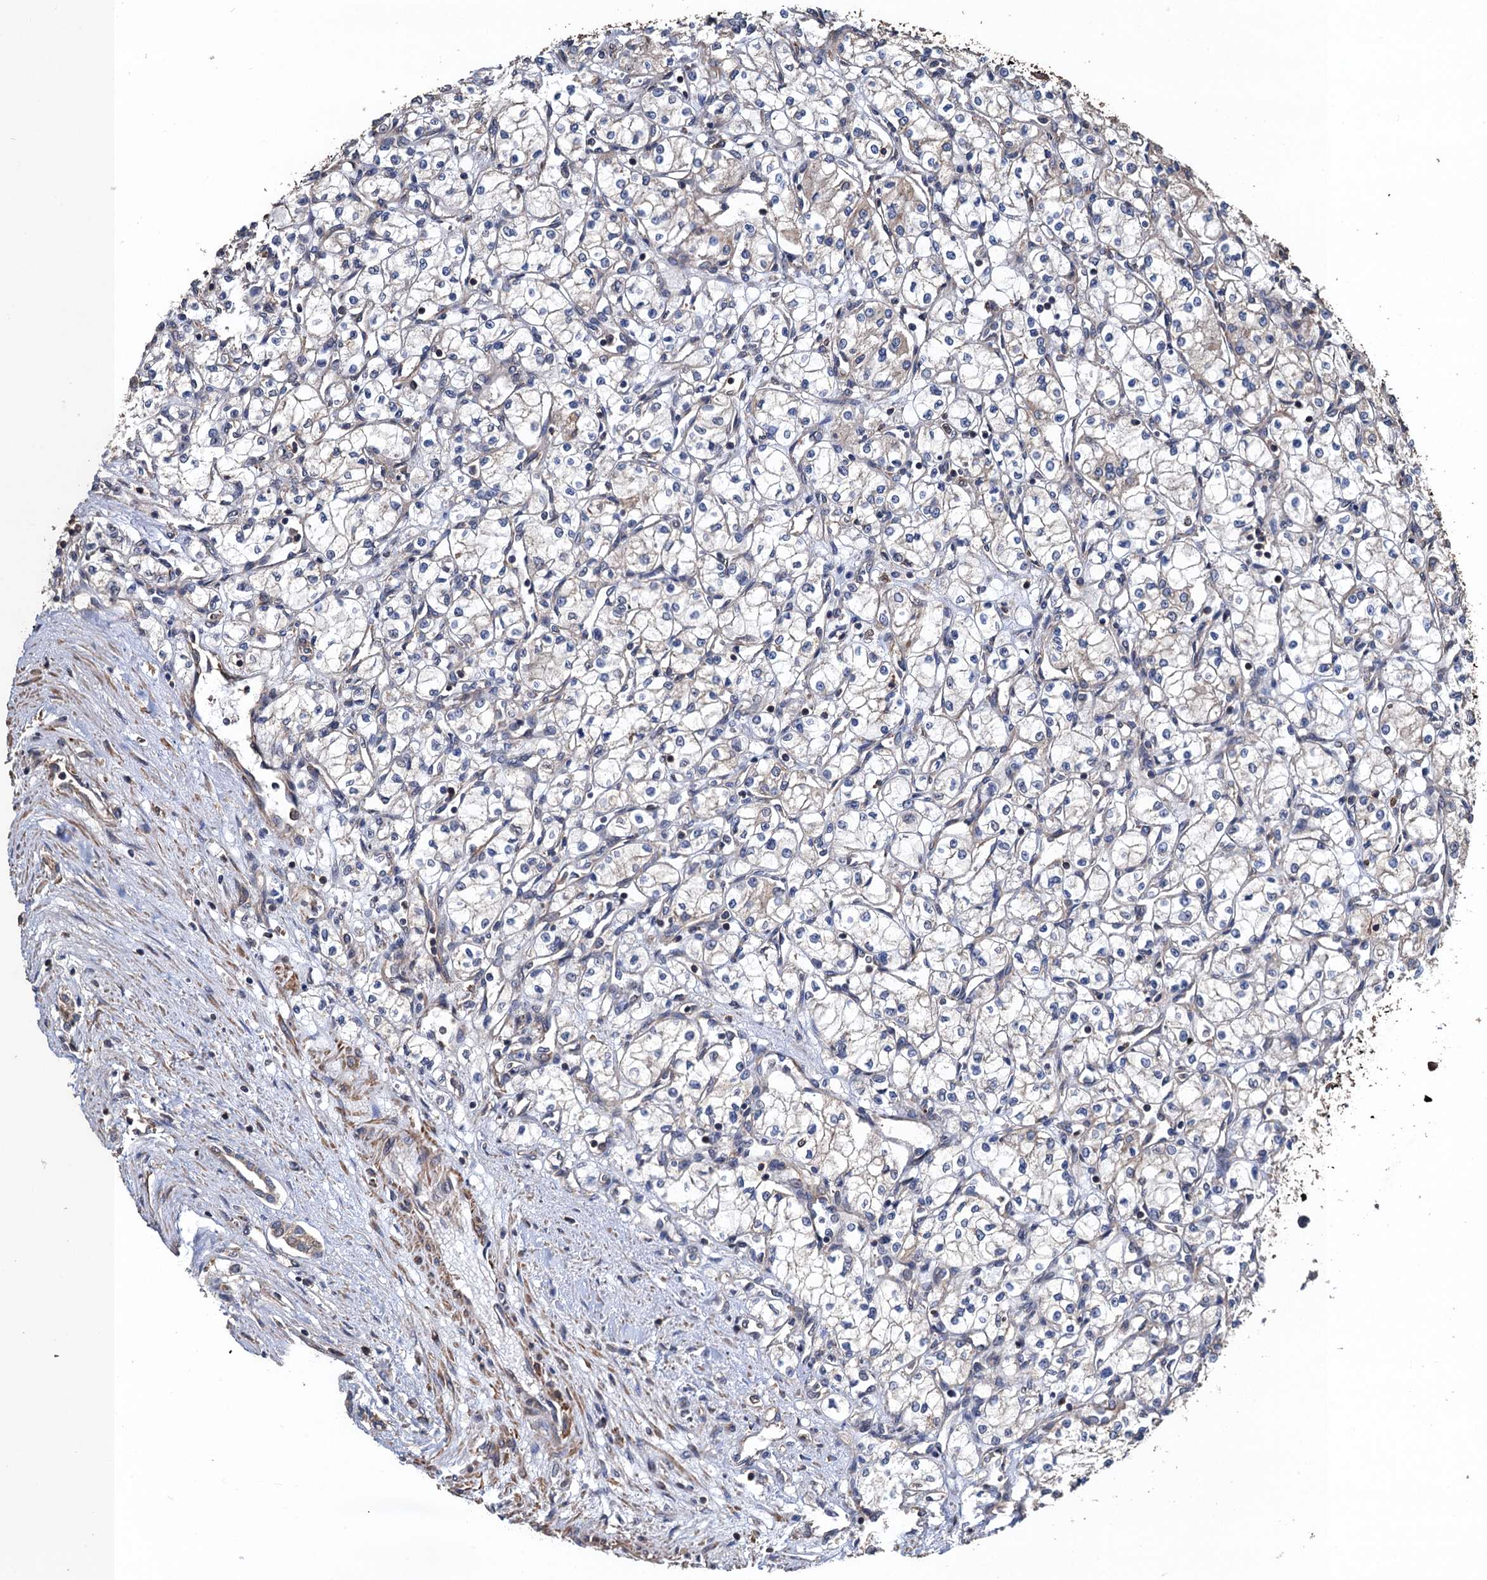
{"staining": {"intensity": "negative", "quantity": "none", "location": "none"}, "tissue": "renal cancer", "cell_type": "Tumor cells", "image_type": "cancer", "snomed": [{"axis": "morphology", "description": "Adenocarcinoma, NOS"}, {"axis": "topography", "description": "Kidney"}], "caption": "High power microscopy histopathology image of an immunohistochemistry image of renal cancer (adenocarcinoma), revealing no significant positivity in tumor cells.", "gene": "PPP4R1", "patient": {"sex": "male", "age": 59}}